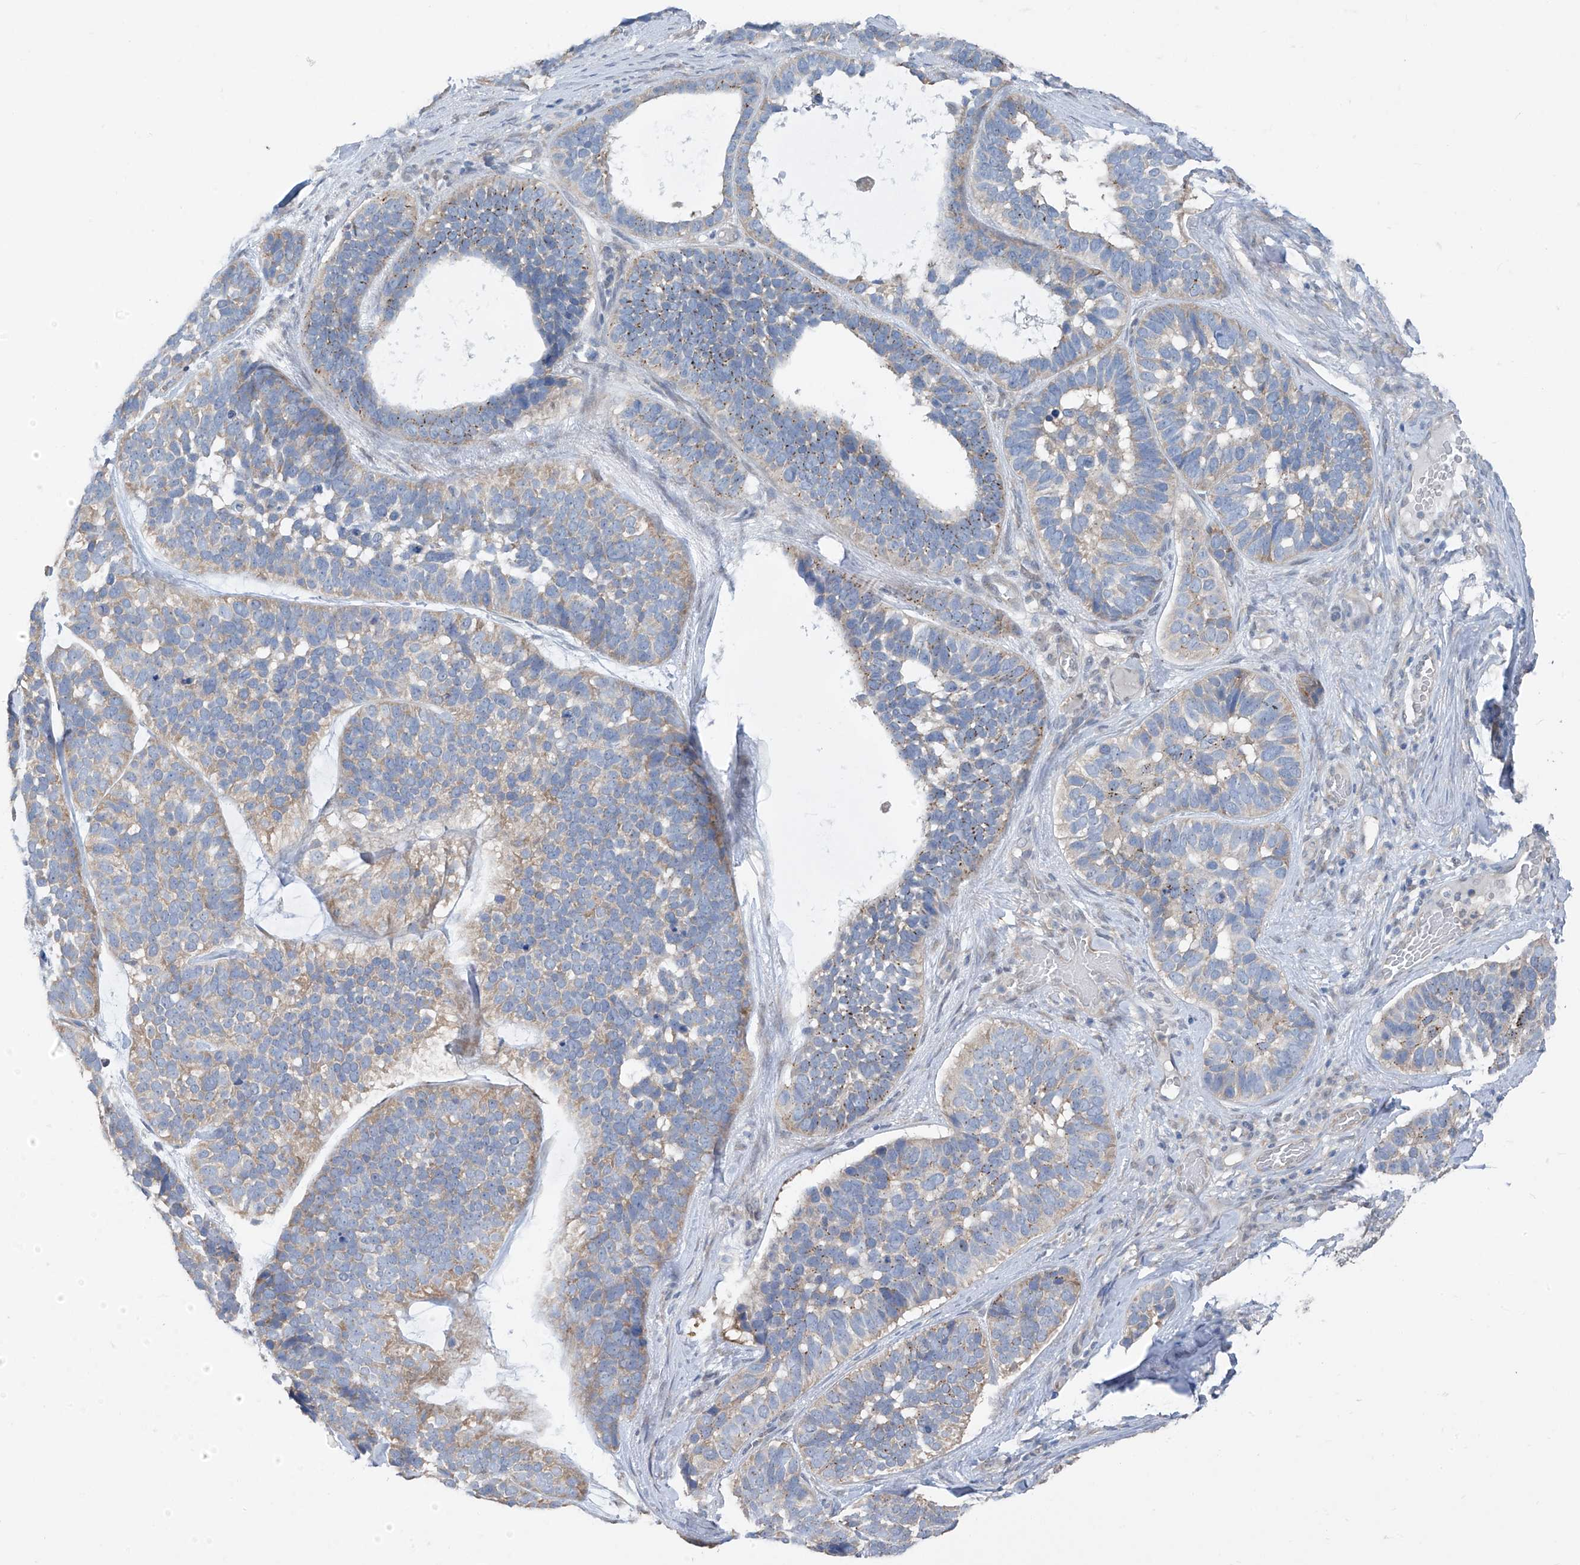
{"staining": {"intensity": "weak", "quantity": "25%-75%", "location": "cytoplasmic/membranous"}, "tissue": "skin cancer", "cell_type": "Tumor cells", "image_type": "cancer", "snomed": [{"axis": "morphology", "description": "Basal cell carcinoma"}, {"axis": "topography", "description": "Skin"}], "caption": "Immunohistochemistry (IHC) (DAB (3,3'-diaminobenzidine)) staining of skin basal cell carcinoma exhibits weak cytoplasmic/membranous protein staining in about 25%-75% of tumor cells. The staining was performed using DAB (3,3'-diaminobenzidine) to visualize the protein expression in brown, while the nuclei were stained in blue with hematoxylin (Magnification: 20x).", "gene": "RPL4", "patient": {"sex": "male", "age": 62}}